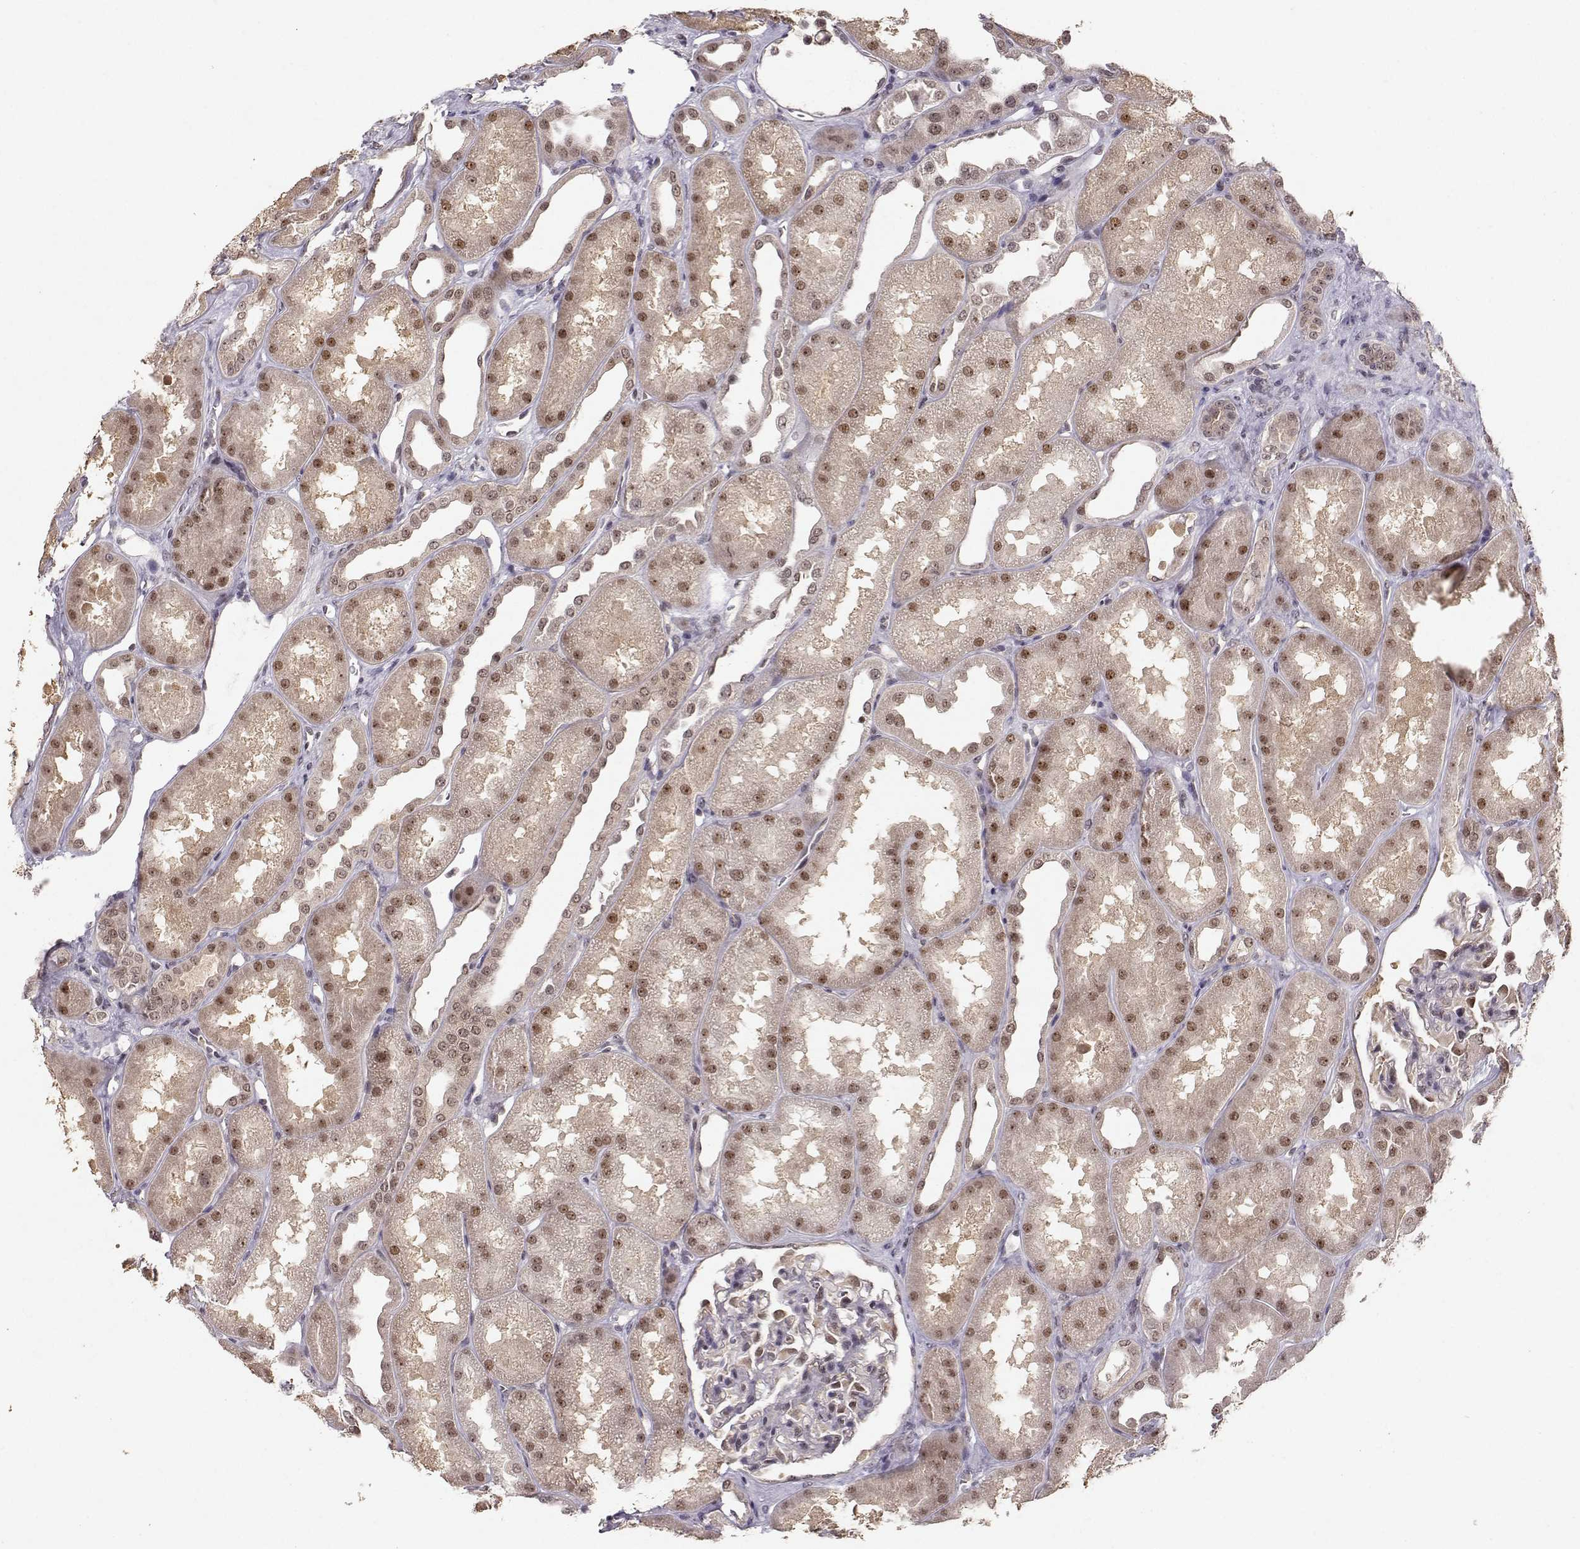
{"staining": {"intensity": "moderate", "quantity": "<25%", "location": "nuclear"}, "tissue": "kidney", "cell_type": "Cells in glomeruli", "image_type": "normal", "snomed": [{"axis": "morphology", "description": "Normal tissue, NOS"}, {"axis": "topography", "description": "Kidney"}], "caption": "Approximately <25% of cells in glomeruli in benign human kidney demonstrate moderate nuclear protein expression as visualized by brown immunohistochemical staining.", "gene": "CSNK2A1", "patient": {"sex": "male", "age": 61}}